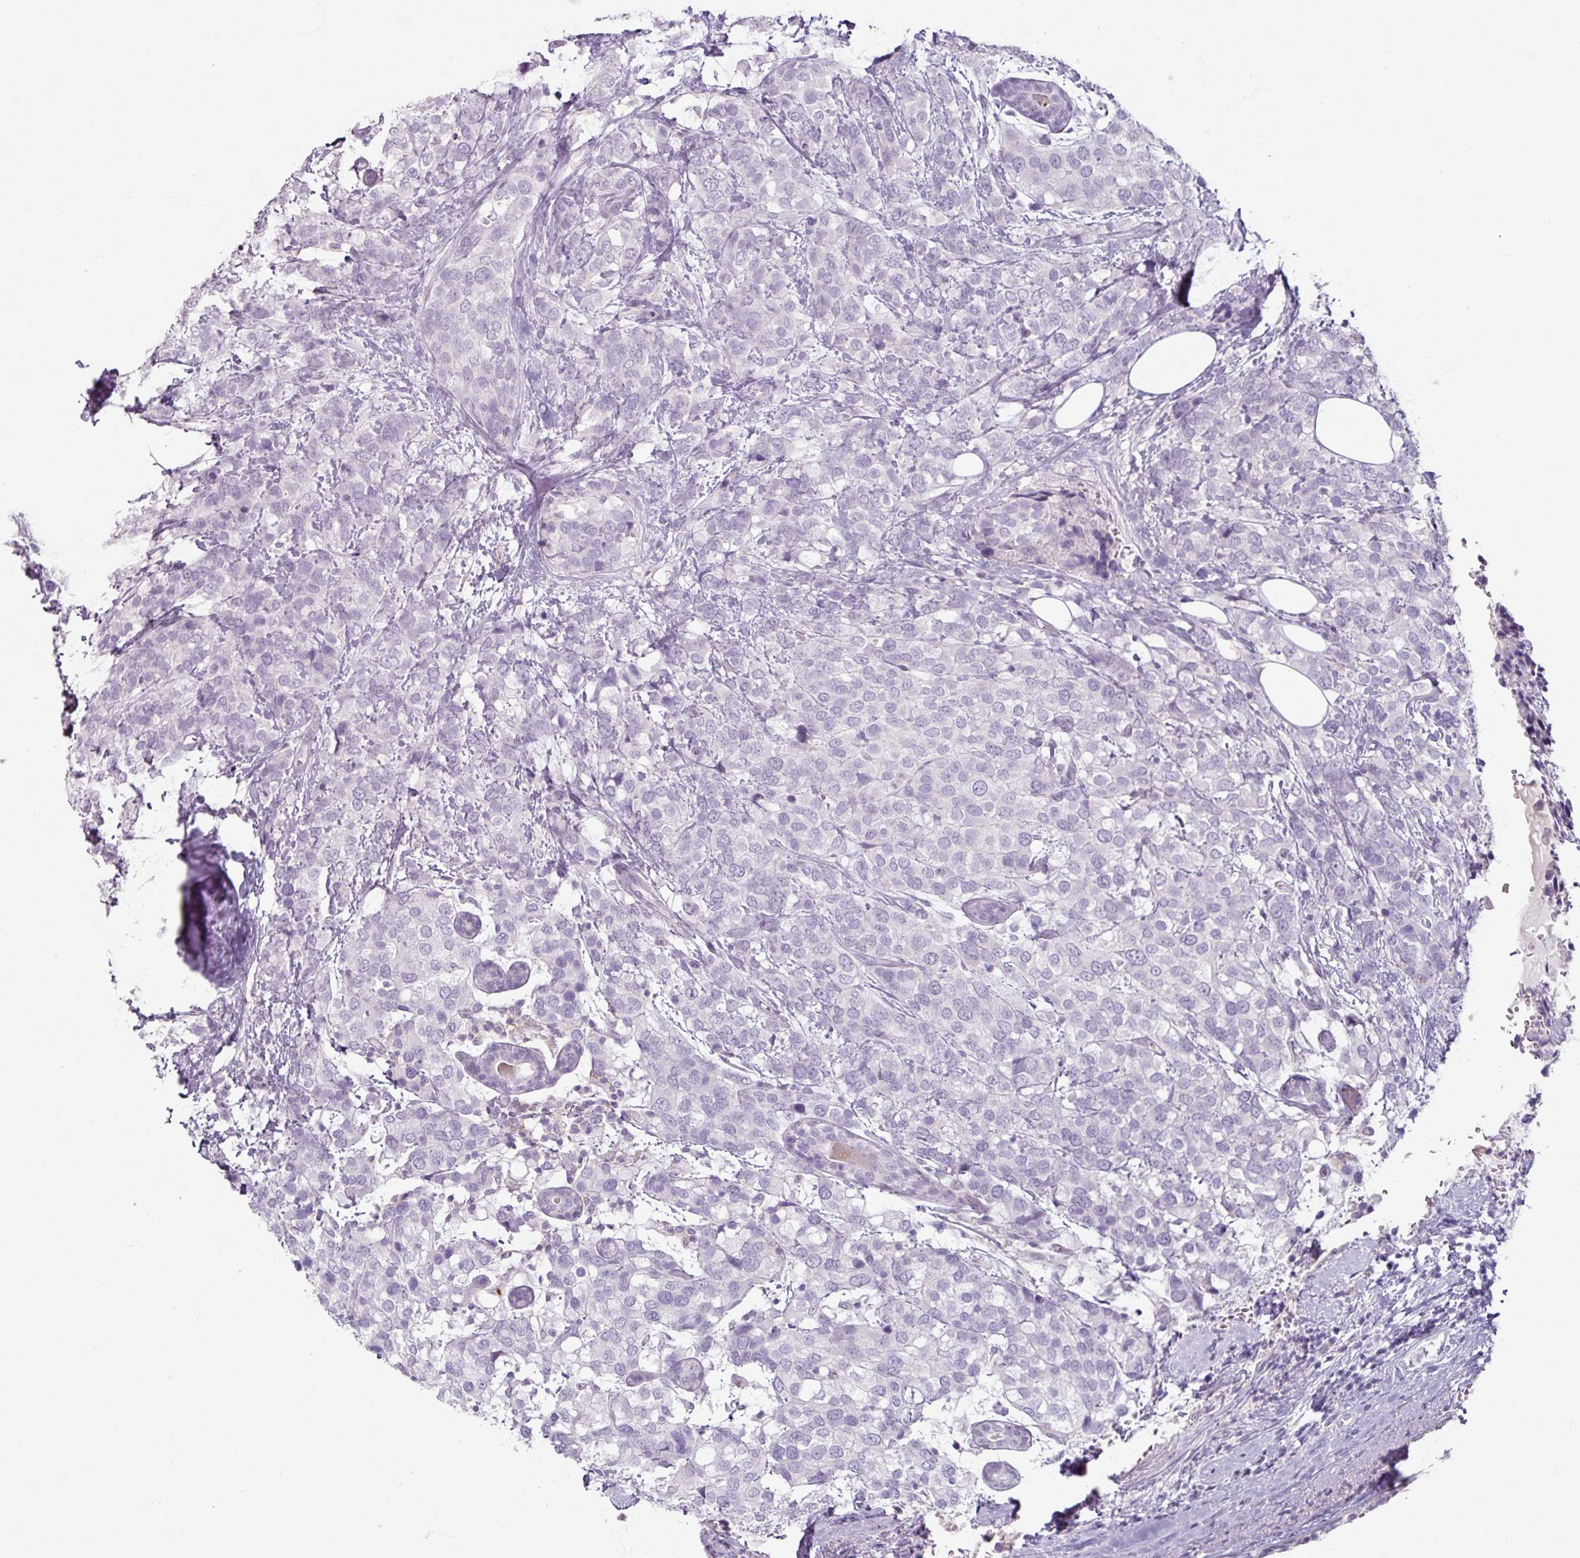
{"staining": {"intensity": "negative", "quantity": "none", "location": "none"}, "tissue": "breast cancer", "cell_type": "Tumor cells", "image_type": "cancer", "snomed": [{"axis": "morphology", "description": "Lobular carcinoma"}, {"axis": "topography", "description": "Breast"}], "caption": "Immunohistochemical staining of breast cancer exhibits no significant expression in tumor cells. (Brightfield microscopy of DAB (3,3'-diaminobenzidine) immunohistochemistry (IHC) at high magnification).", "gene": "SLC27A5", "patient": {"sex": "female", "age": 59}}